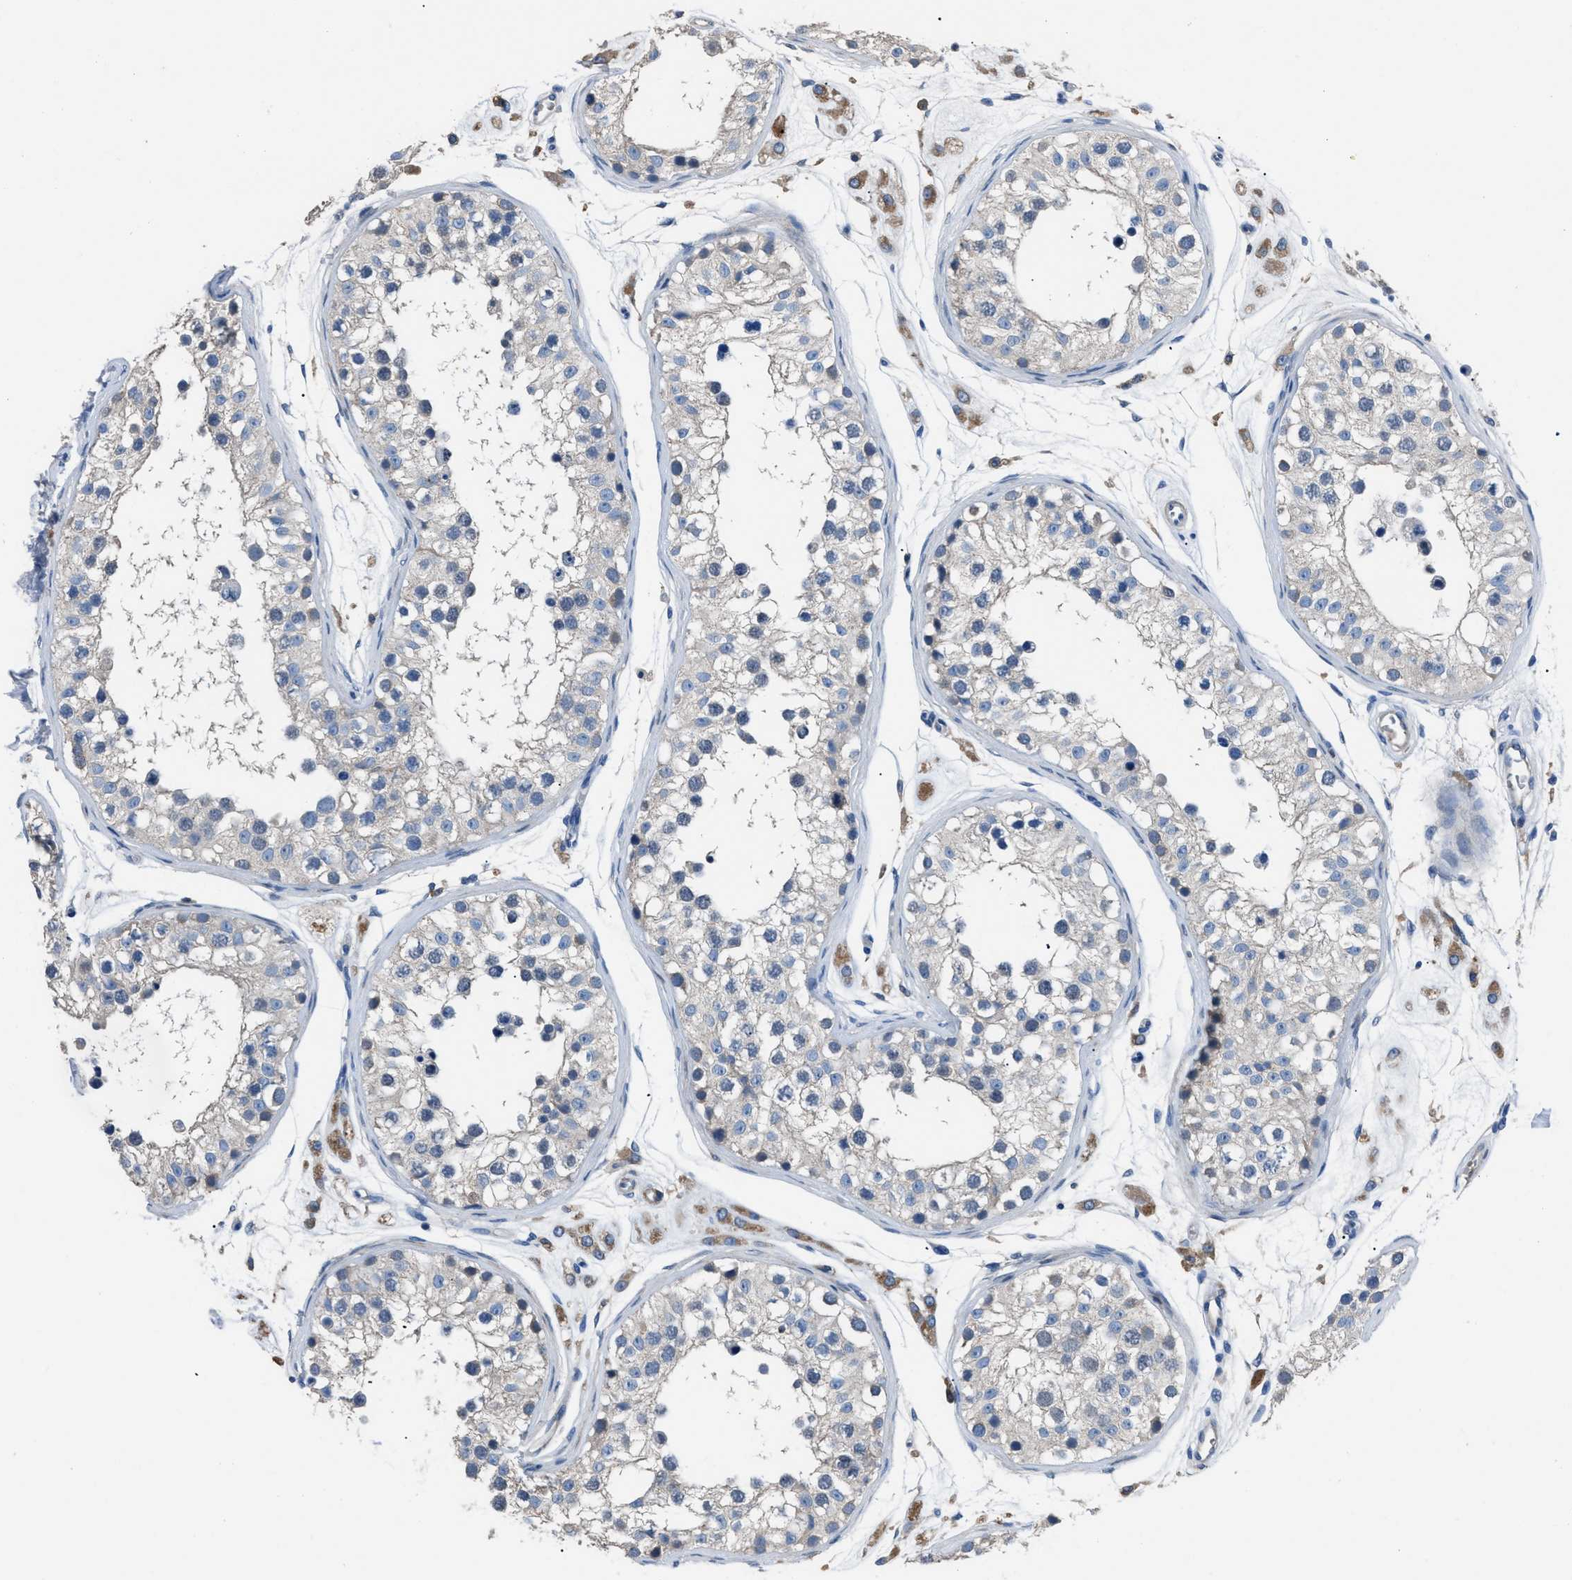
{"staining": {"intensity": "negative", "quantity": "none", "location": "none"}, "tissue": "testis", "cell_type": "Cells in seminiferous ducts", "image_type": "normal", "snomed": [{"axis": "morphology", "description": "Normal tissue, NOS"}, {"axis": "morphology", "description": "Adenocarcinoma, metastatic, NOS"}, {"axis": "topography", "description": "Testis"}], "caption": "Immunohistochemical staining of unremarkable testis reveals no significant expression in cells in seminiferous ducts. (Immunohistochemistry (ihc), brightfield microscopy, high magnification).", "gene": "SGCZ", "patient": {"sex": "male", "age": 26}}